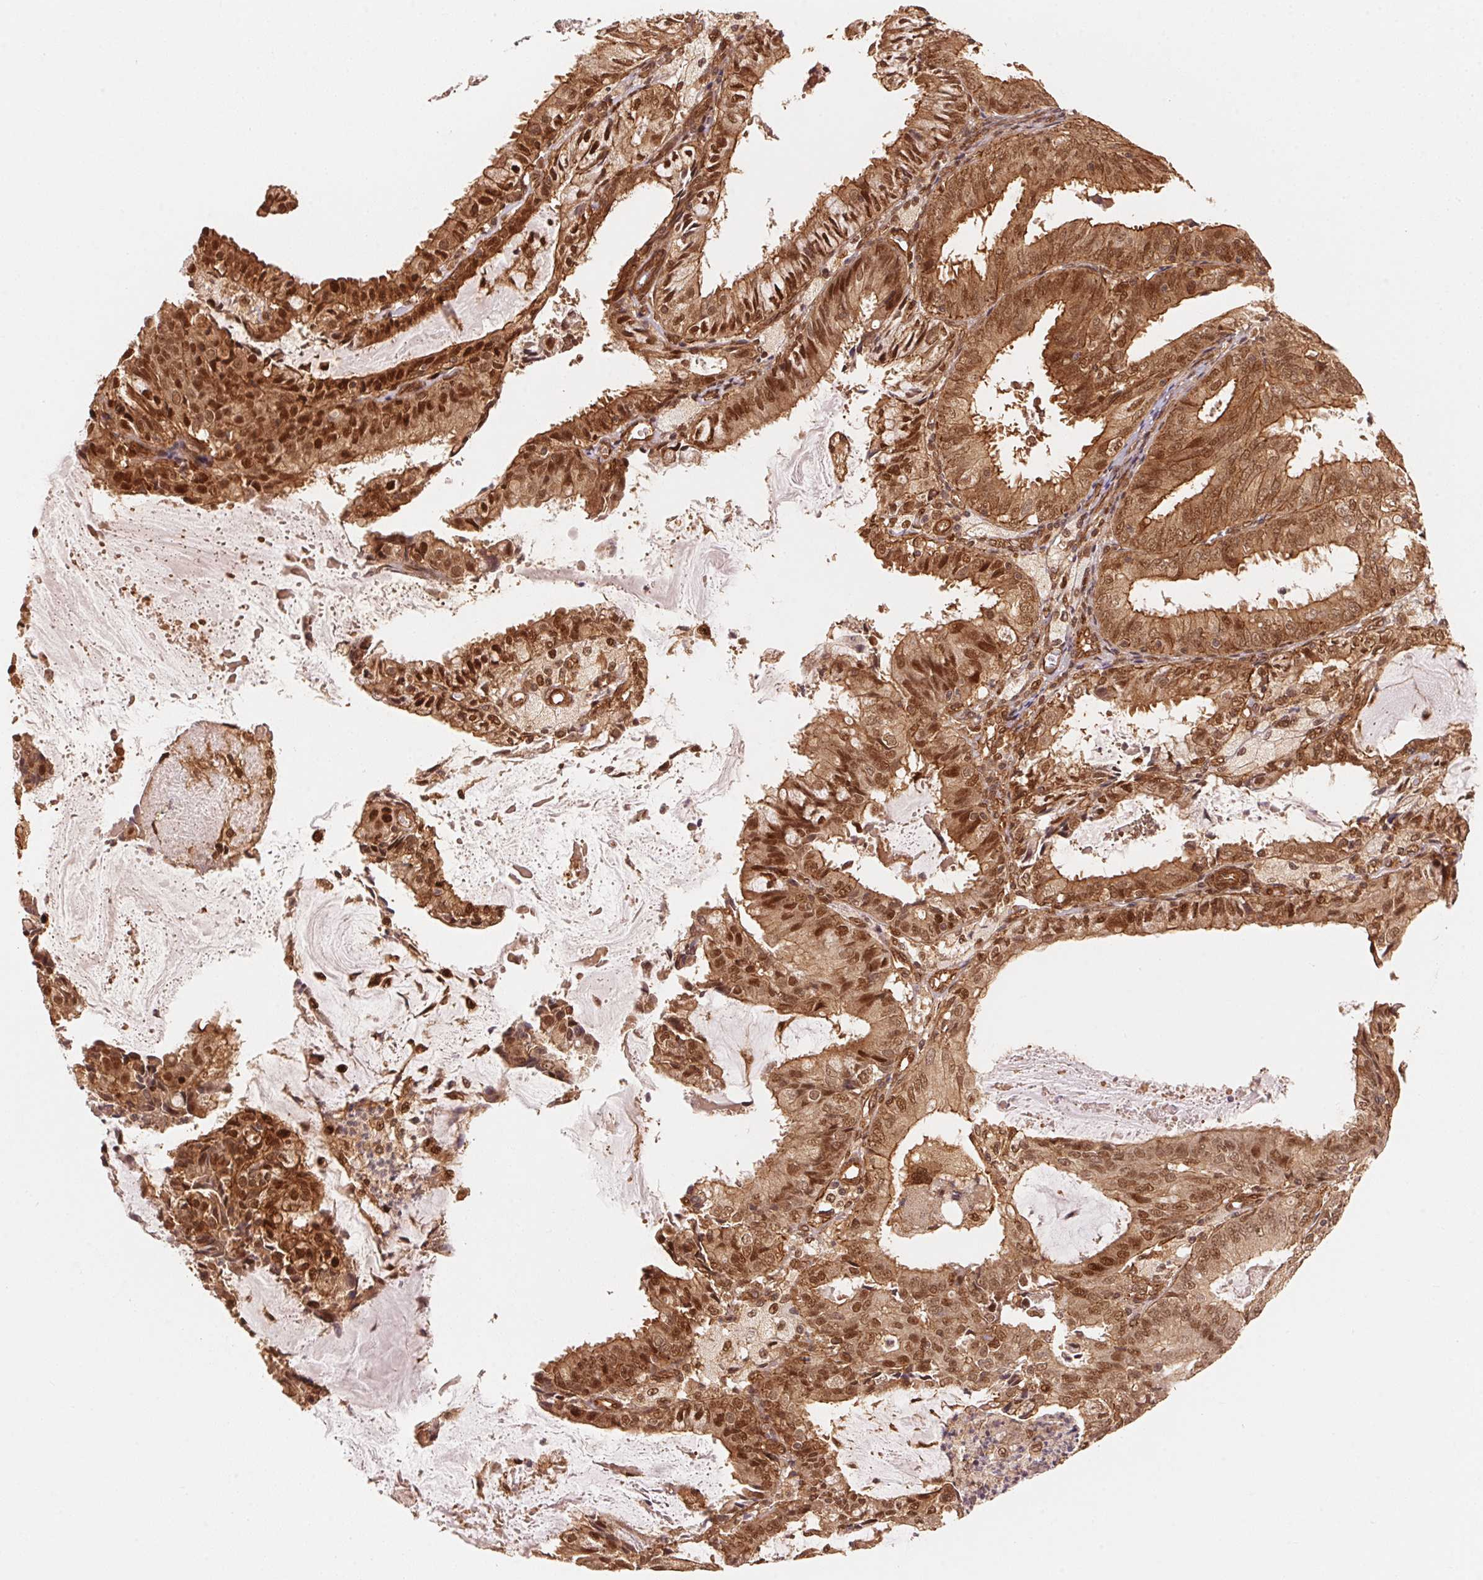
{"staining": {"intensity": "moderate", "quantity": ">75%", "location": "cytoplasmic/membranous,nuclear"}, "tissue": "endometrial cancer", "cell_type": "Tumor cells", "image_type": "cancer", "snomed": [{"axis": "morphology", "description": "Adenocarcinoma, NOS"}, {"axis": "topography", "description": "Endometrium"}], "caption": "Protein expression analysis of human endometrial cancer (adenocarcinoma) reveals moderate cytoplasmic/membranous and nuclear staining in approximately >75% of tumor cells. The staining was performed using DAB, with brown indicating positive protein expression. Nuclei are stained blue with hematoxylin.", "gene": "TNIP2", "patient": {"sex": "female", "age": 57}}